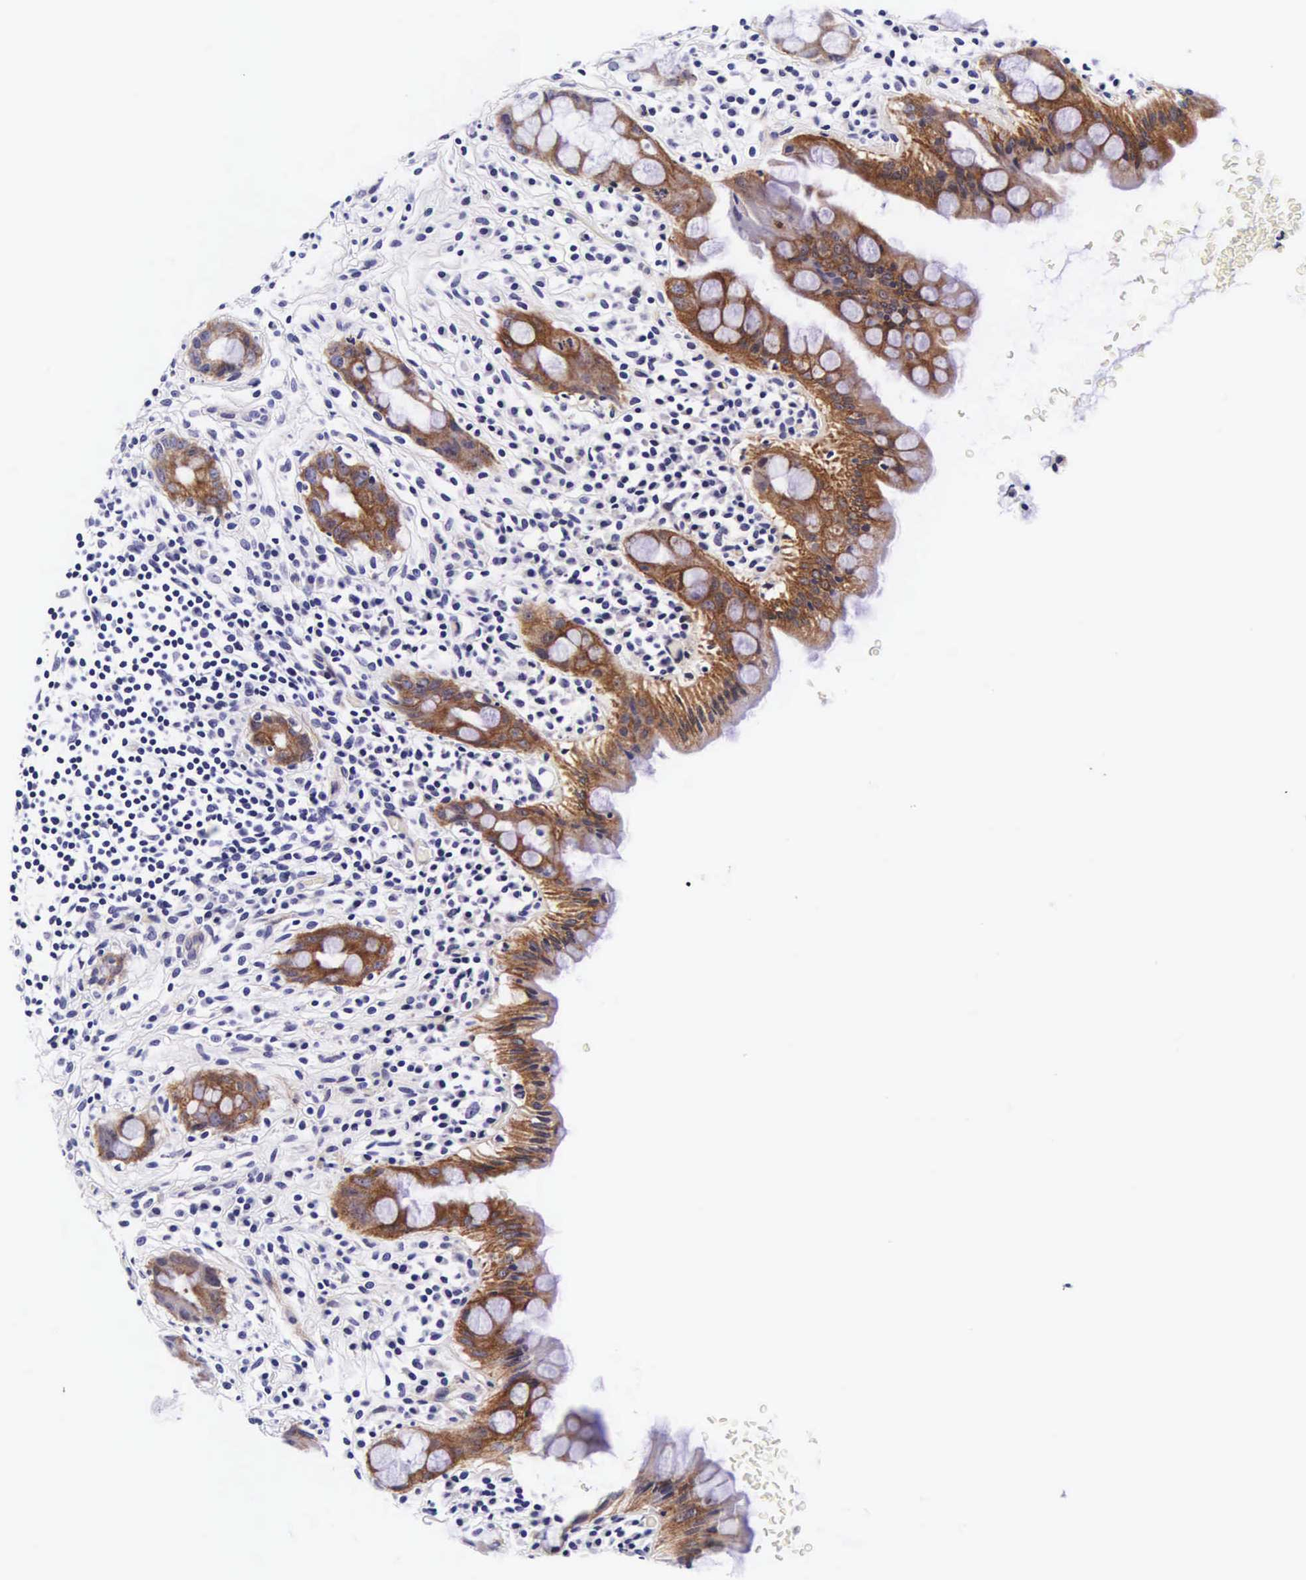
{"staining": {"intensity": "moderate", "quantity": ">75%", "location": "cytoplasmic/membranous"}, "tissue": "rectum", "cell_type": "Glandular cells", "image_type": "normal", "snomed": [{"axis": "morphology", "description": "Normal tissue, NOS"}, {"axis": "topography", "description": "Rectum"}], "caption": "Protein staining of benign rectum reveals moderate cytoplasmic/membranous positivity in approximately >75% of glandular cells. The protein of interest is shown in brown color, while the nuclei are stained blue.", "gene": "UPRT", "patient": {"sex": "male", "age": 65}}